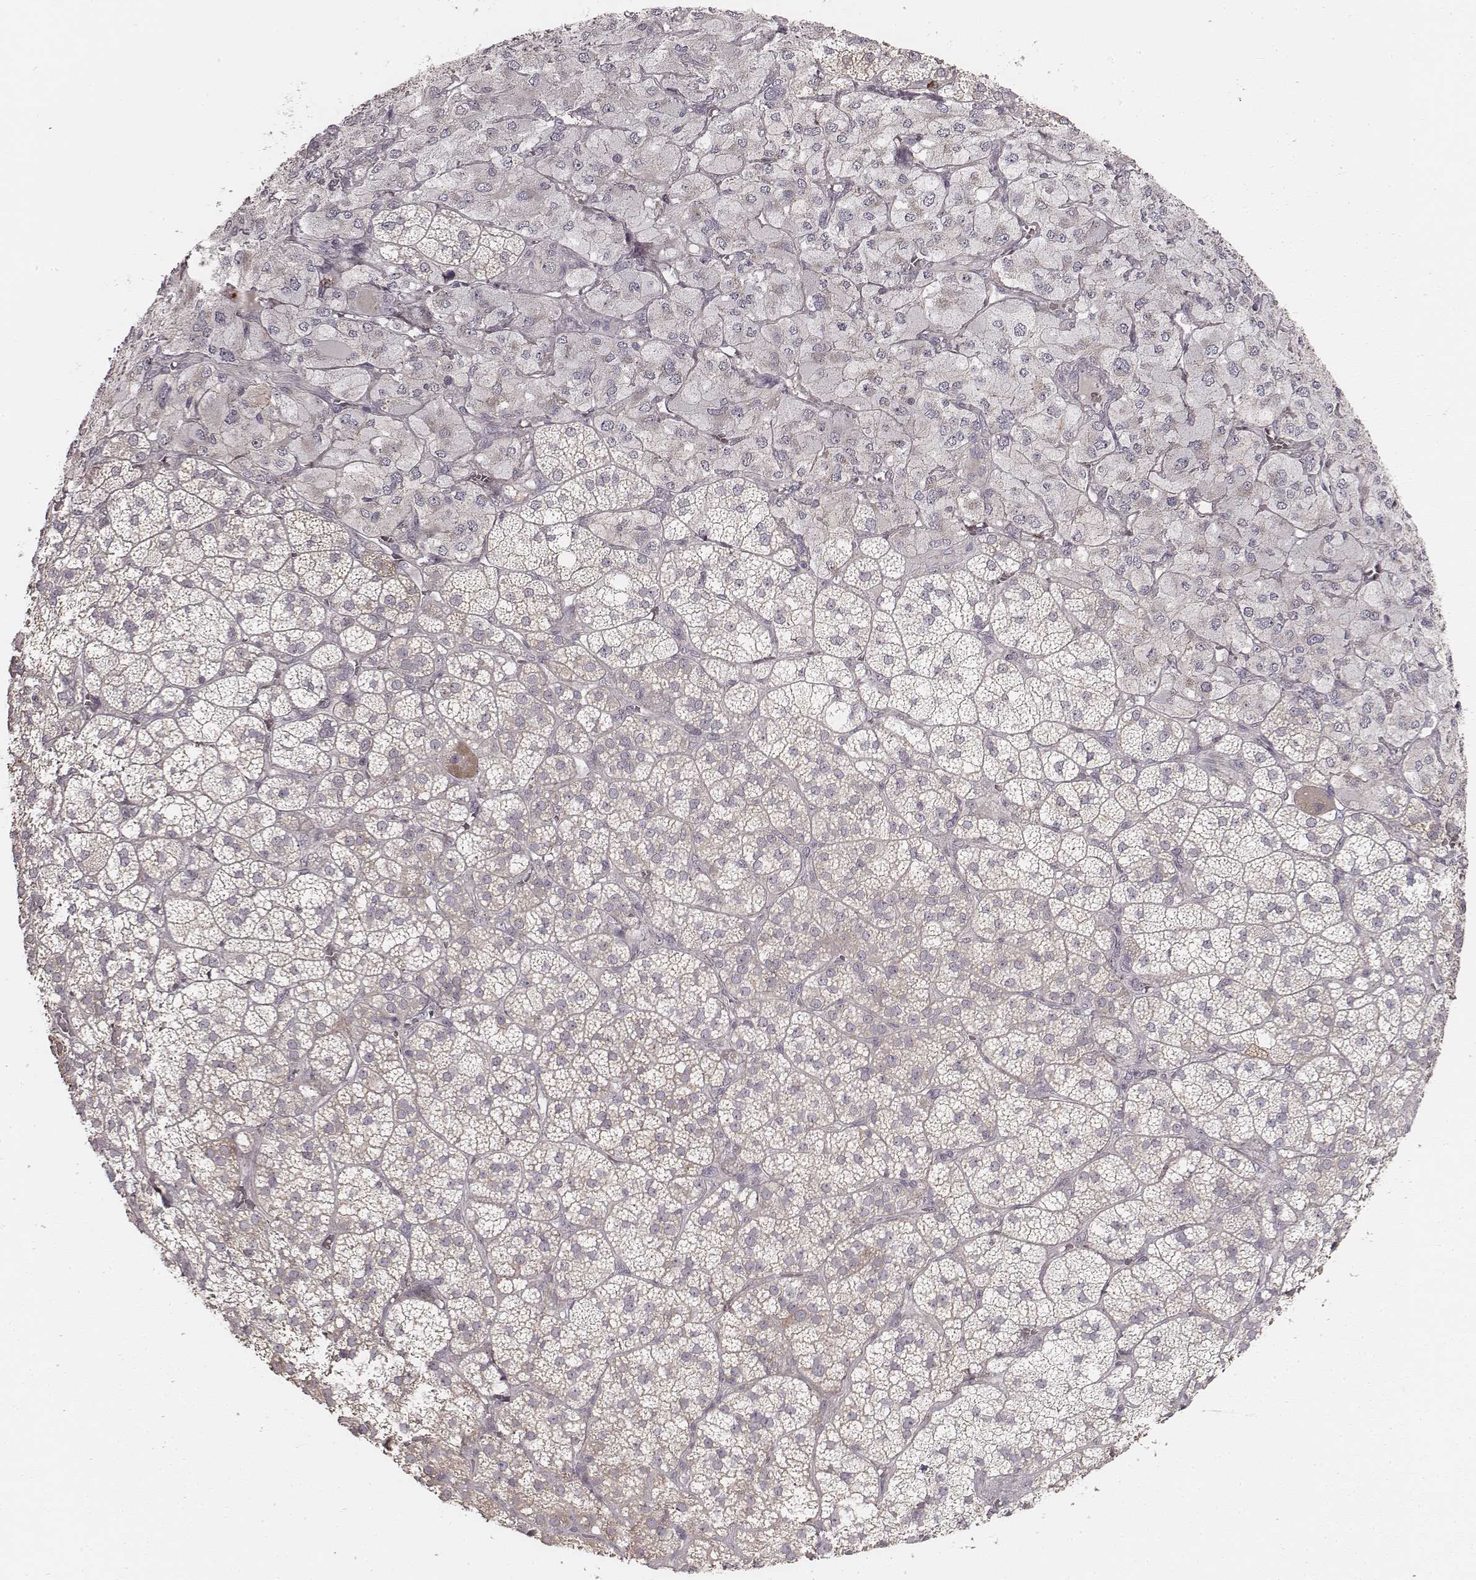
{"staining": {"intensity": "moderate", "quantity": "<25%", "location": "cytoplasmic/membranous"}, "tissue": "adrenal gland", "cell_type": "Glandular cells", "image_type": "normal", "snomed": [{"axis": "morphology", "description": "Normal tissue, NOS"}, {"axis": "topography", "description": "Adrenal gland"}], "caption": "DAB (3,3'-diaminobenzidine) immunohistochemical staining of normal adrenal gland displays moderate cytoplasmic/membranous protein staining in approximately <25% of glandular cells.", "gene": "ABCA7", "patient": {"sex": "female", "age": 60}}